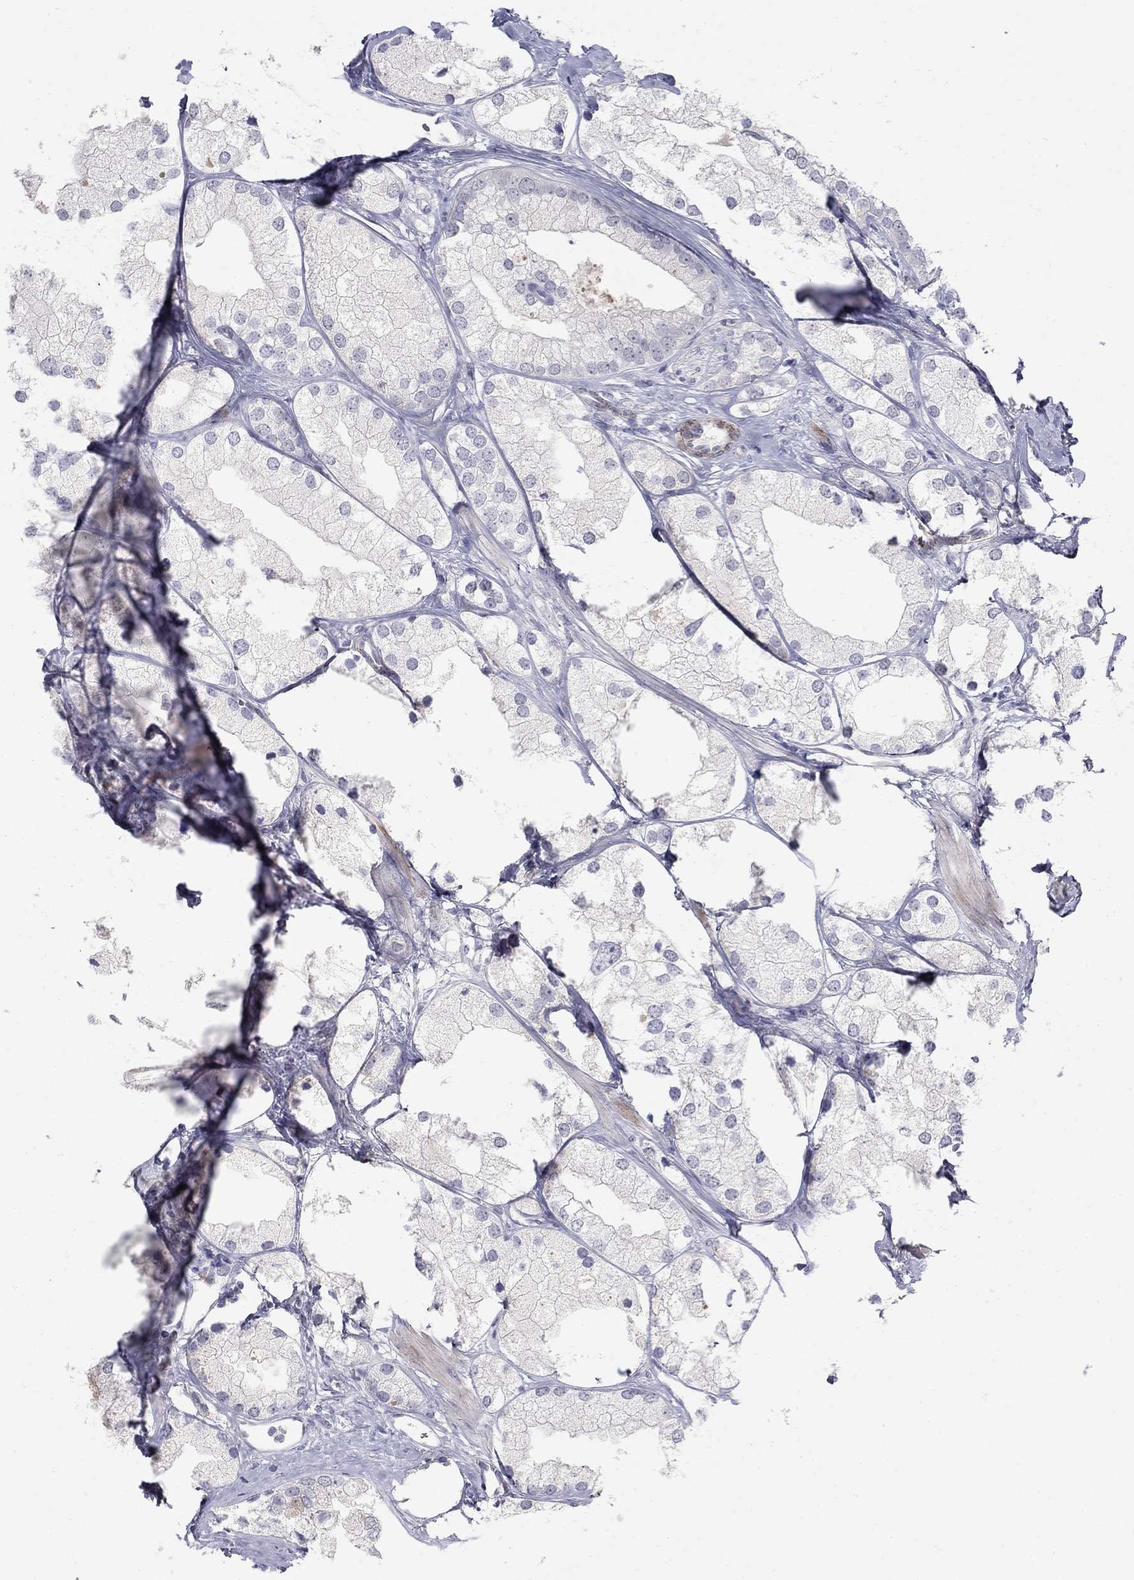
{"staining": {"intensity": "negative", "quantity": "none", "location": "none"}, "tissue": "prostate cancer", "cell_type": "Tumor cells", "image_type": "cancer", "snomed": [{"axis": "morphology", "description": "Adenocarcinoma, NOS"}, {"axis": "topography", "description": "Prostate and seminal vesicle, NOS"}, {"axis": "topography", "description": "Prostate"}], "caption": "Prostate adenocarcinoma stained for a protein using immunohistochemistry demonstrates no positivity tumor cells.", "gene": "NTRK2", "patient": {"sex": "male", "age": 79}}